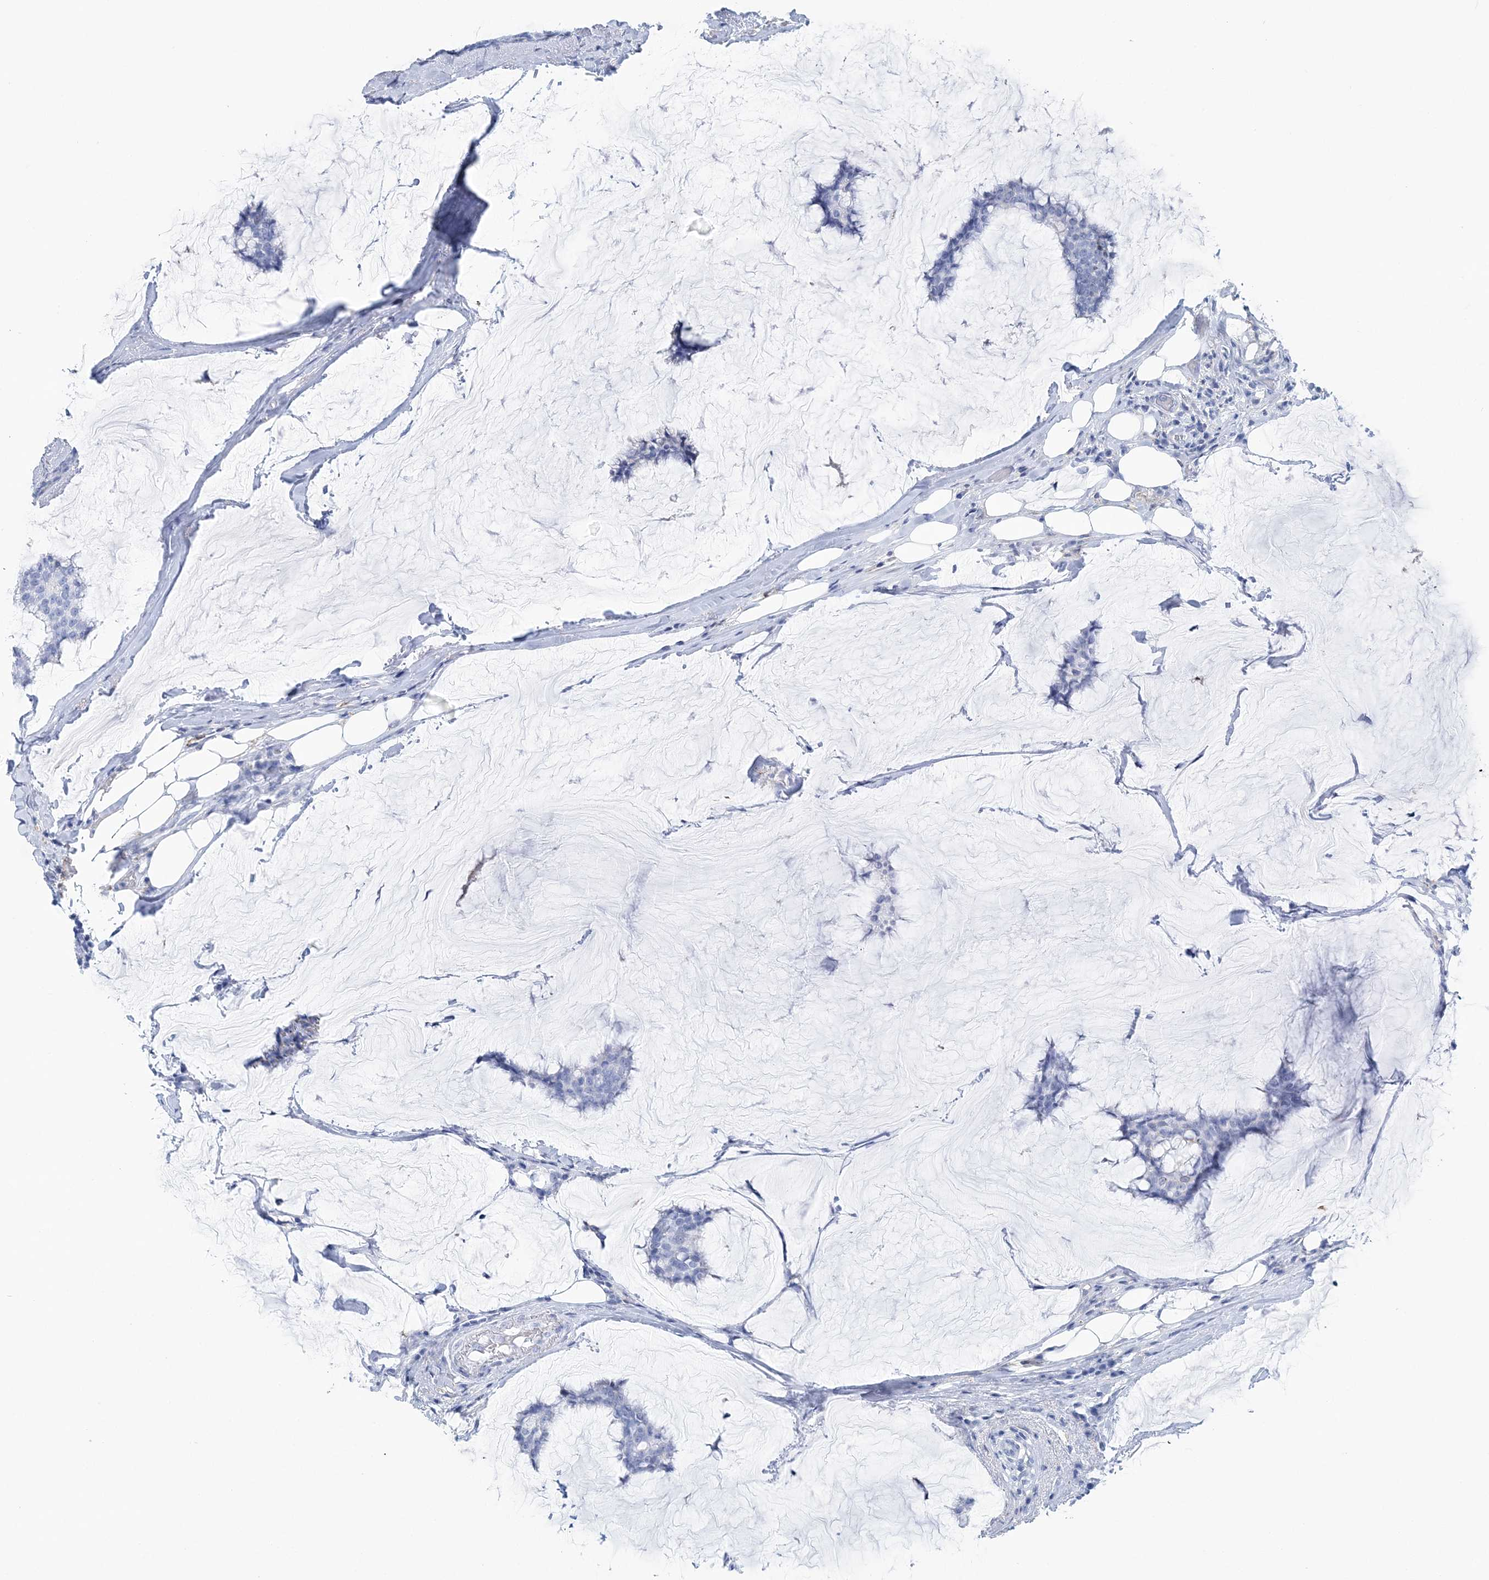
{"staining": {"intensity": "negative", "quantity": "none", "location": "none"}, "tissue": "breast cancer", "cell_type": "Tumor cells", "image_type": "cancer", "snomed": [{"axis": "morphology", "description": "Duct carcinoma"}, {"axis": "topography", "description": "Breast"}], "caption": "The micrograph reveals no significant staining in tumor cells of breast cancer (intraductal carcinoma).", "gene": "NKX6-1", "patient": {"sex": "female", "age": 93}}